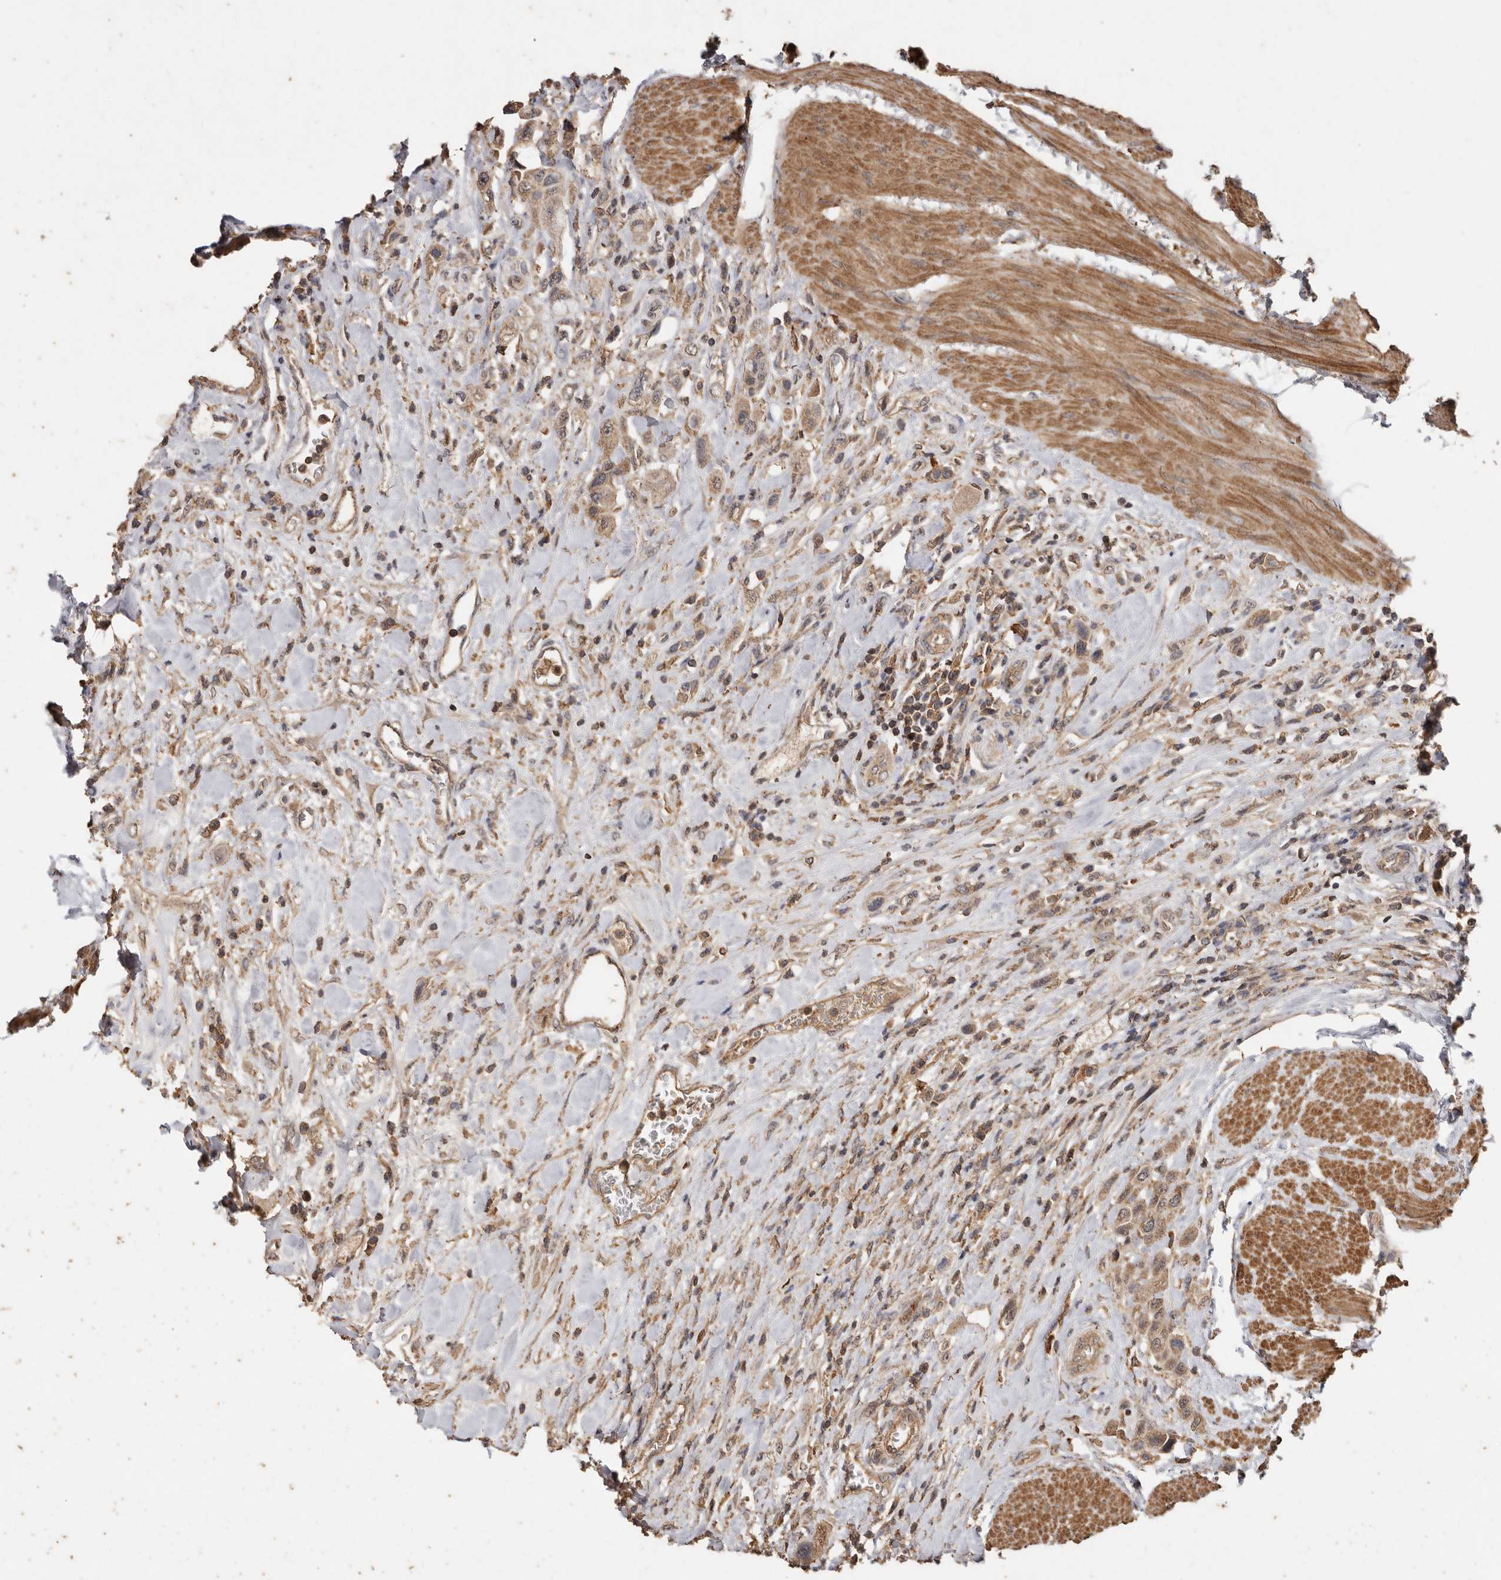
{"staining": {"intensity": "weak", "quantity": ">75%", "location": "cytoplasmic/membranous"}, "tissue": "urothelial cancer", "cell_type": "Tumor cells", "image_type": "cancer", "snomed": [{"axis": "morphology", "description": "Urothelial carcinoma, High grade"}, {"axis": "topography", "description": "Urinary bladder"}], "caption": "A low amount of weak cytoplasmic/membranous positivity is seen in about >75% of tumor cells in urothelial cancer tissue. (IHC, brightfield microscopy, high magnification).", "gene": "RWDD1", "patient": {"sex": "male", "age": 50}}